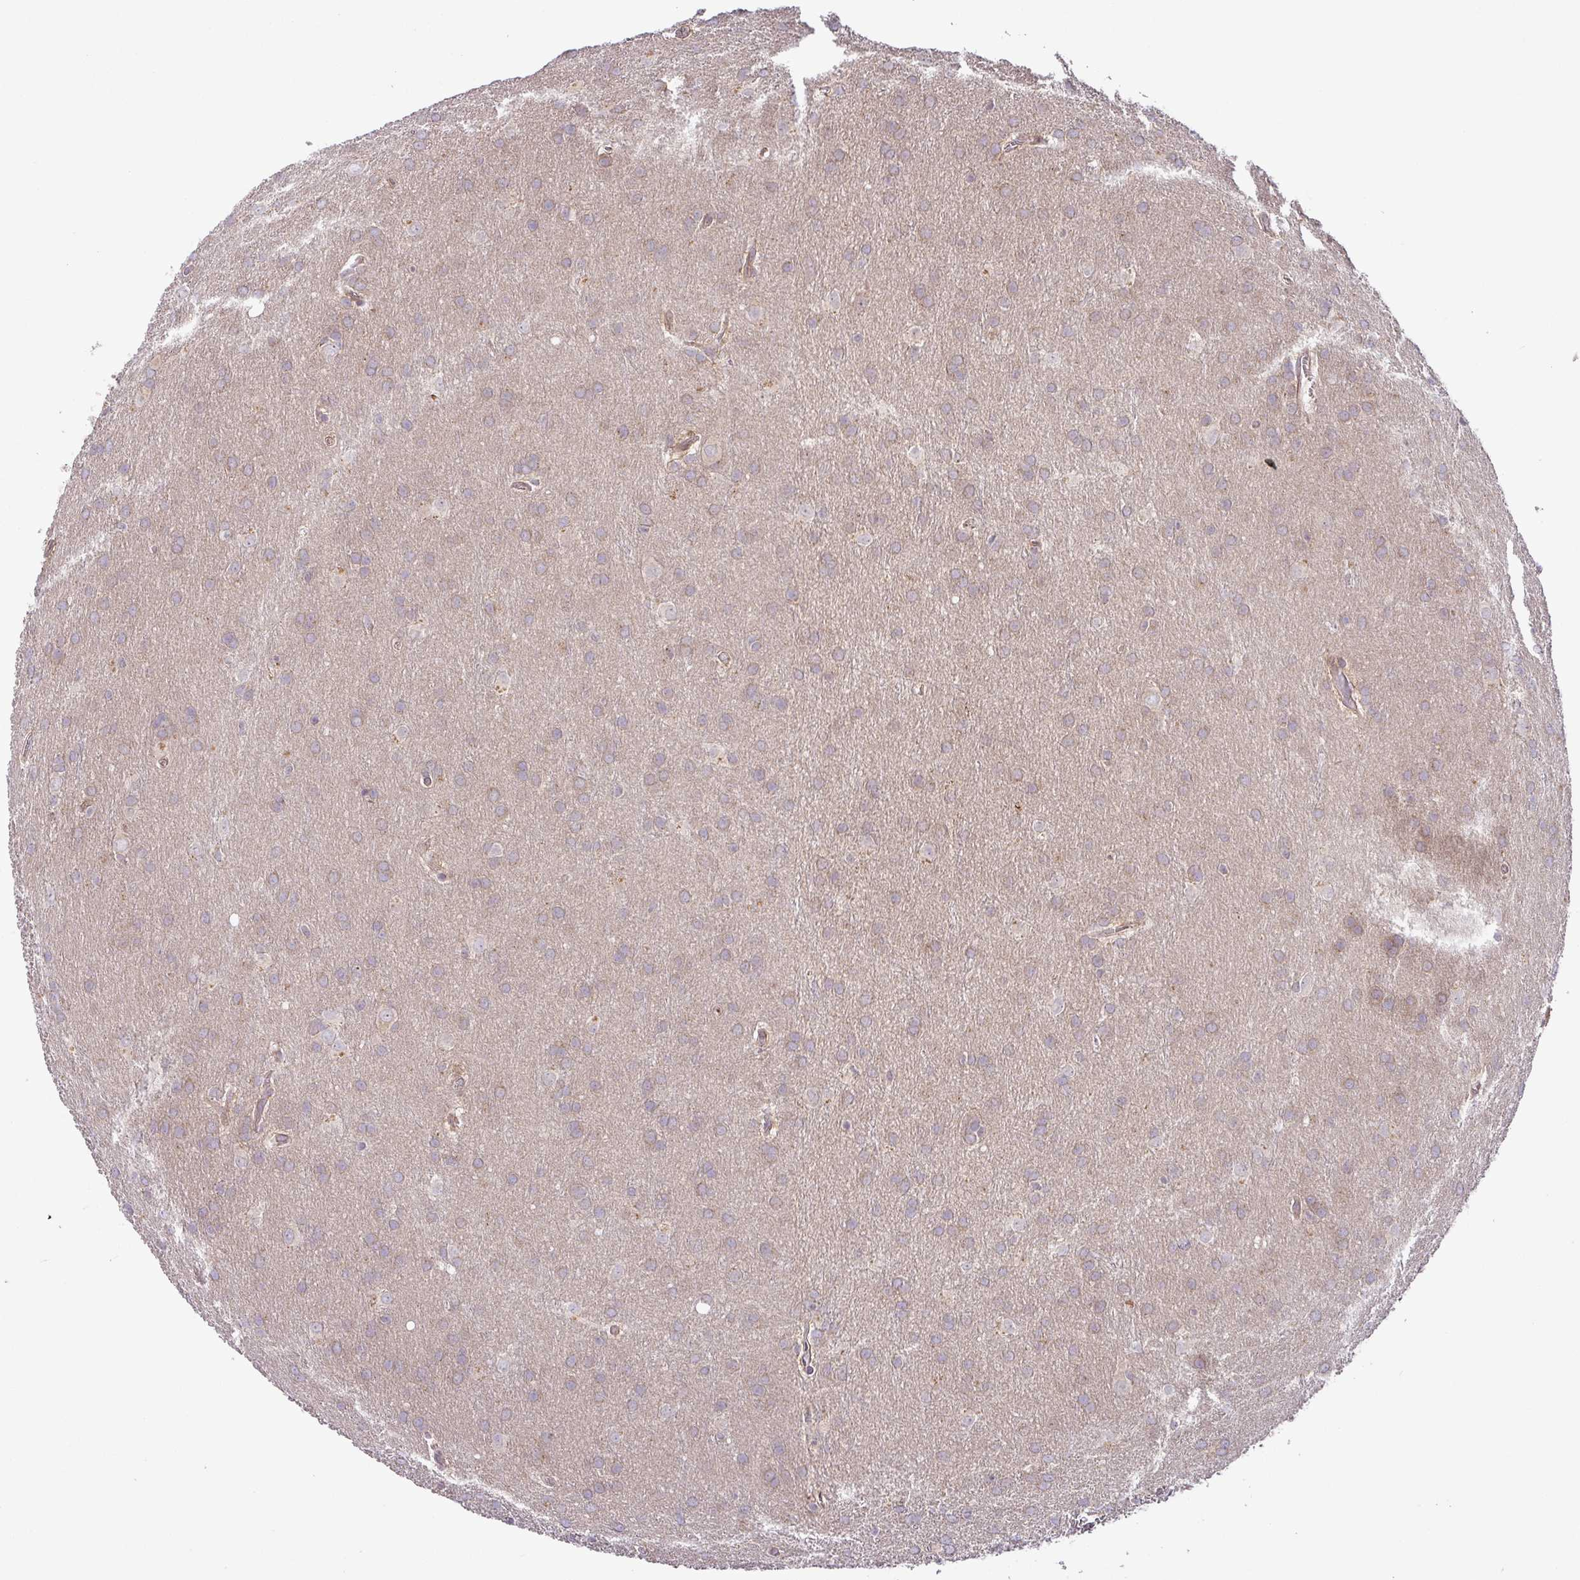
{"staining": {"intensity": "negative", "quantity": "none", "location": "none"}, "tissue": "glioma", "cell_type": "Tumor cells", "image_type": "cancer", "snomed": [{"axis": "morphology", "description": "Glioma, malignant, Low grade"}, {"axis": "topography", "description": "Brain"}], "caption": "This is a photomicrograph of IHC staining of malignant glioma (low-grade), which shows no staining in tumor cells.", "gene": "GALNT12", "patient": {"sex": "female", "age": 32}}